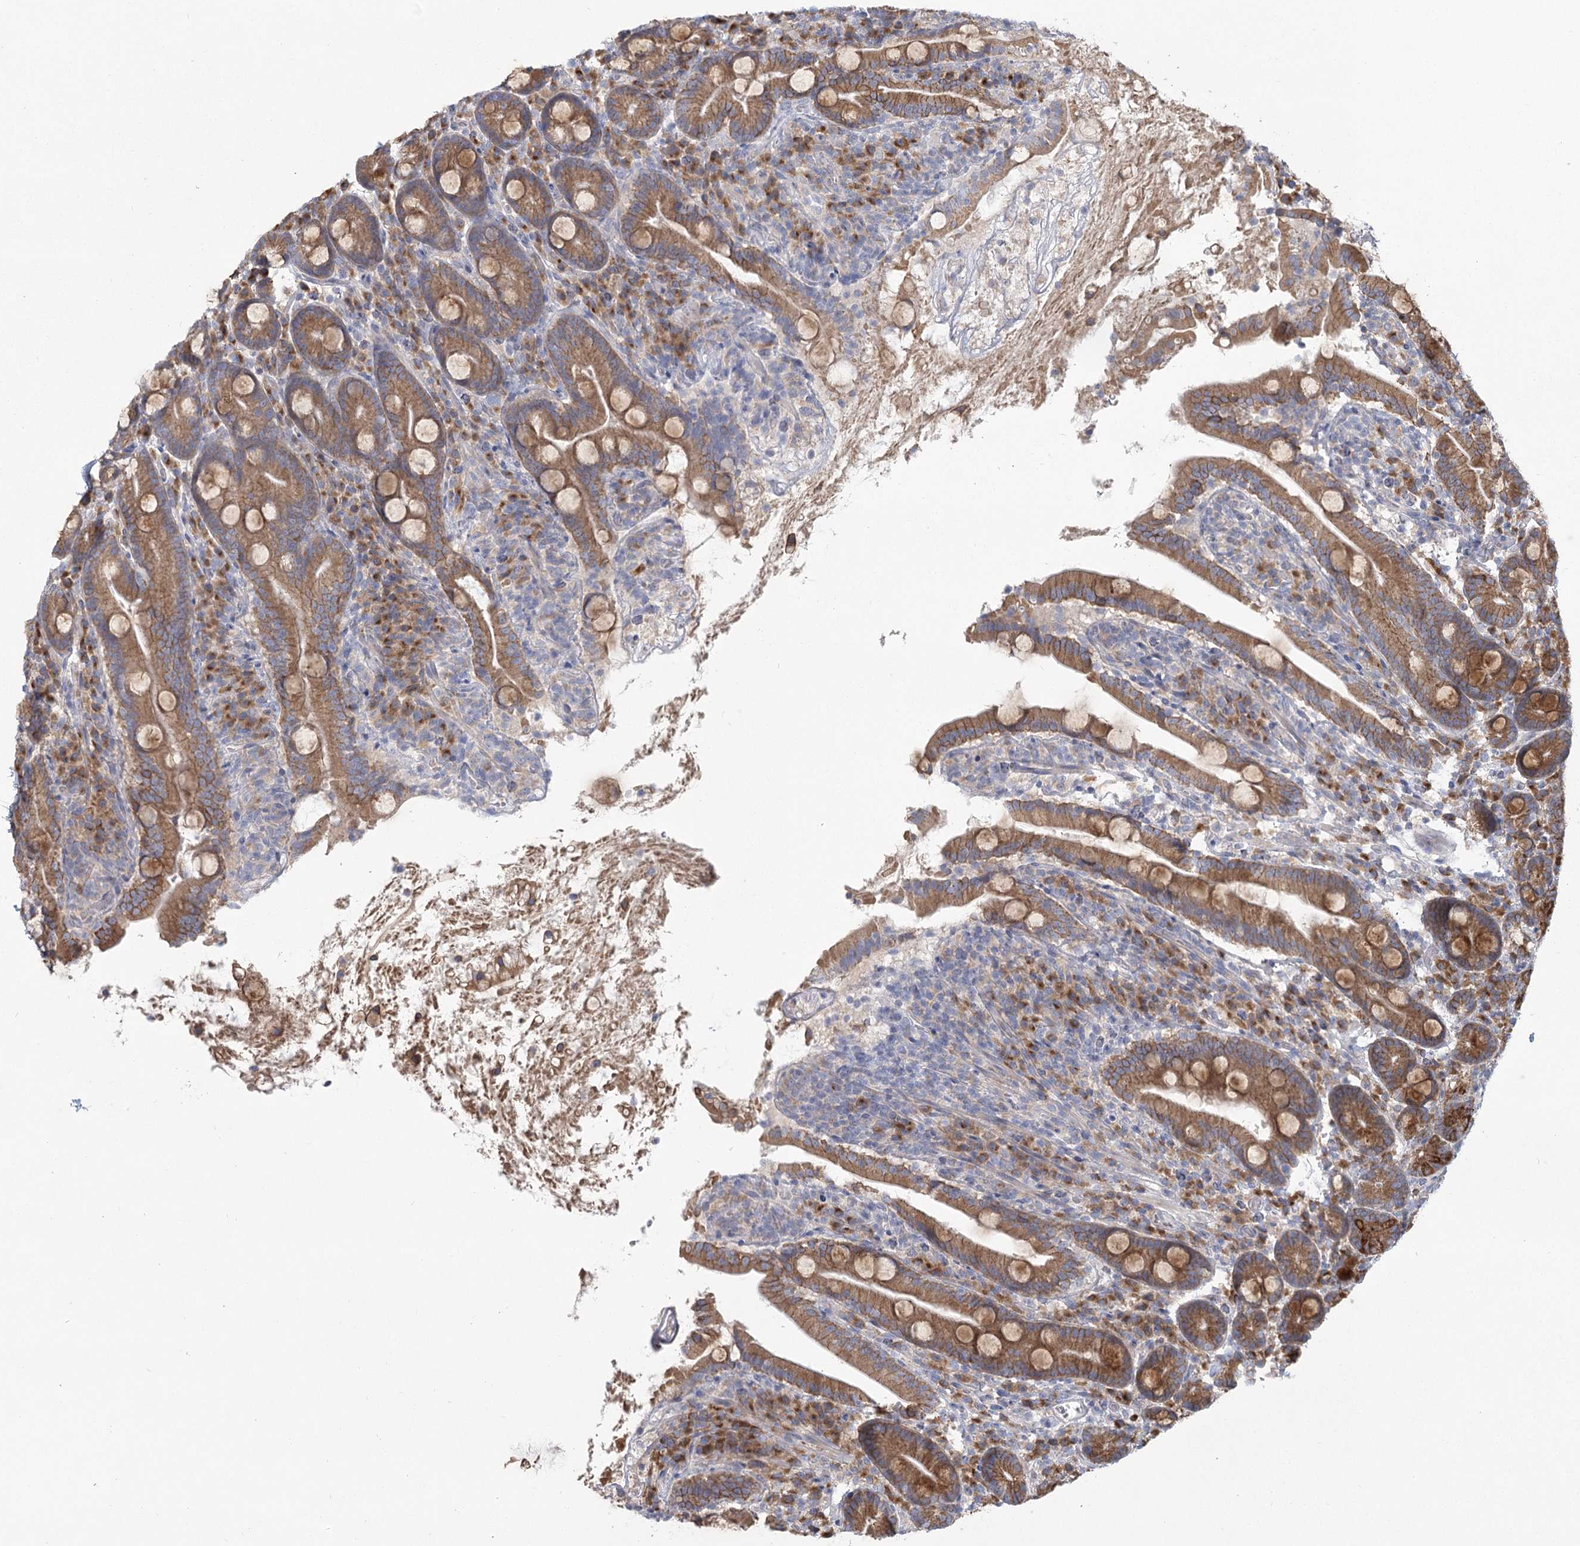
{"staining": {"intensity": "strong", "quantity": ">75%", "location": "cytoplasmic/membranous"}, "tissue": "duodenum", "cell_type": "Glandular cells", "image_type": "normal", "snomed": [{"axis": "morphology", "description": "Normal tissue, NOS"}, {"axis": "topography", "description": "Duodenum"}], "caption": "DAB immunohistochemical staining of unremarkable duodenum displays strong cytoplasmic/membranous protein positivity in approximately >75% of glandular cells. (IHC, brightfield microscopy, high magnification).", "gene": "CNTLN", "patient": {"sex": "male", "age": 35}}